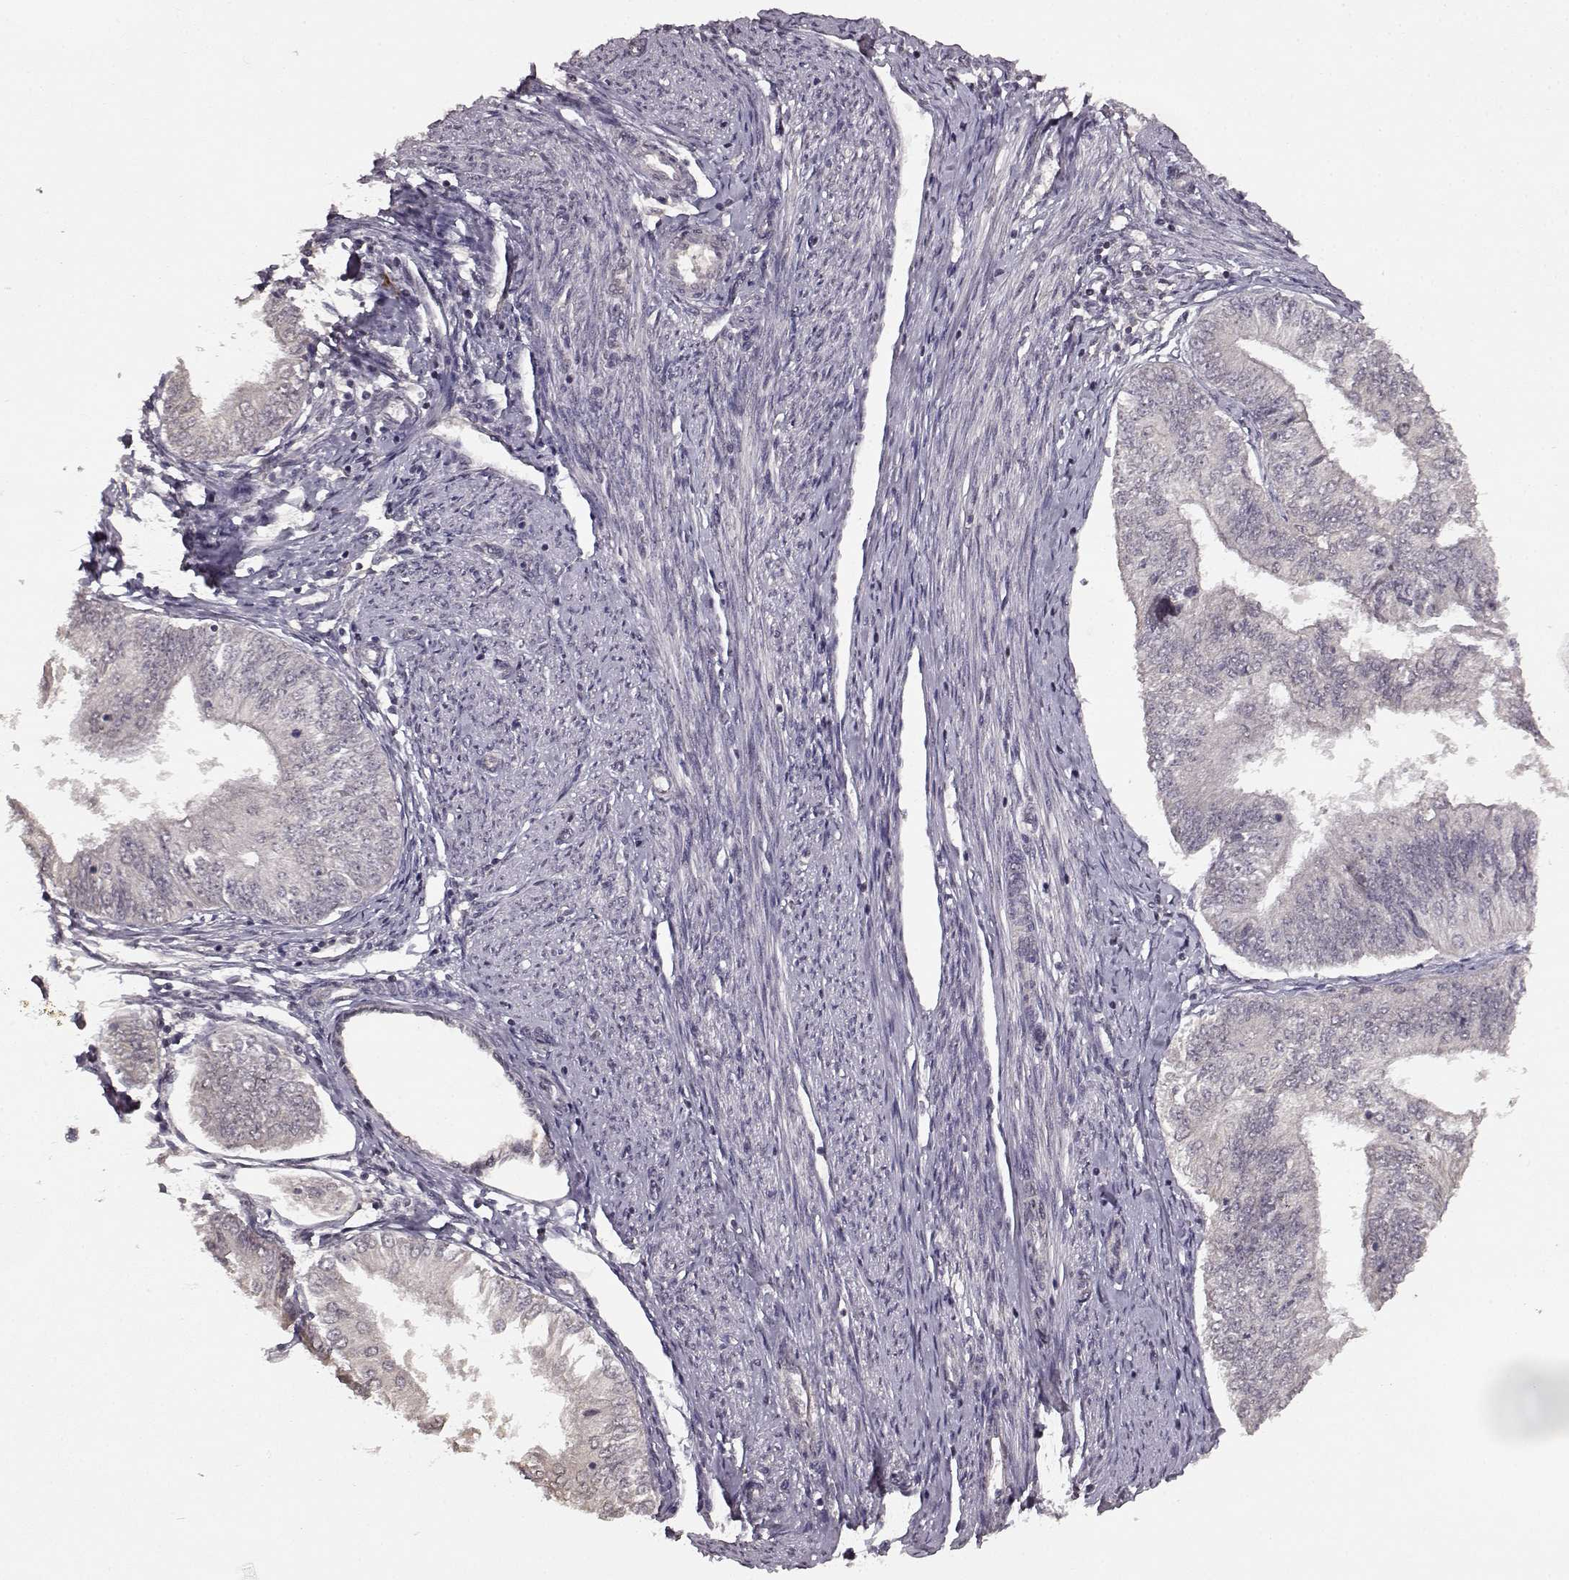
{"staining": {"intensity": "negative", "quantity": "none", "location": "none"}, "tissue": "endometrial cancer", "cell_type": "Tumor cells", "image_type": "cancer", "snomed": [{"axis": "morphology", "description": "Adenocarcinoma, NOS"}, {"axis": "topography", "description": "Endometrium"}], "caption": "Immunohistochemical staining of human adenocarcinoma (endometrial) displays no significant expression in tumor cells.", "gene": "NTRK2", "patient": {"sex": "female", "age": 58}}